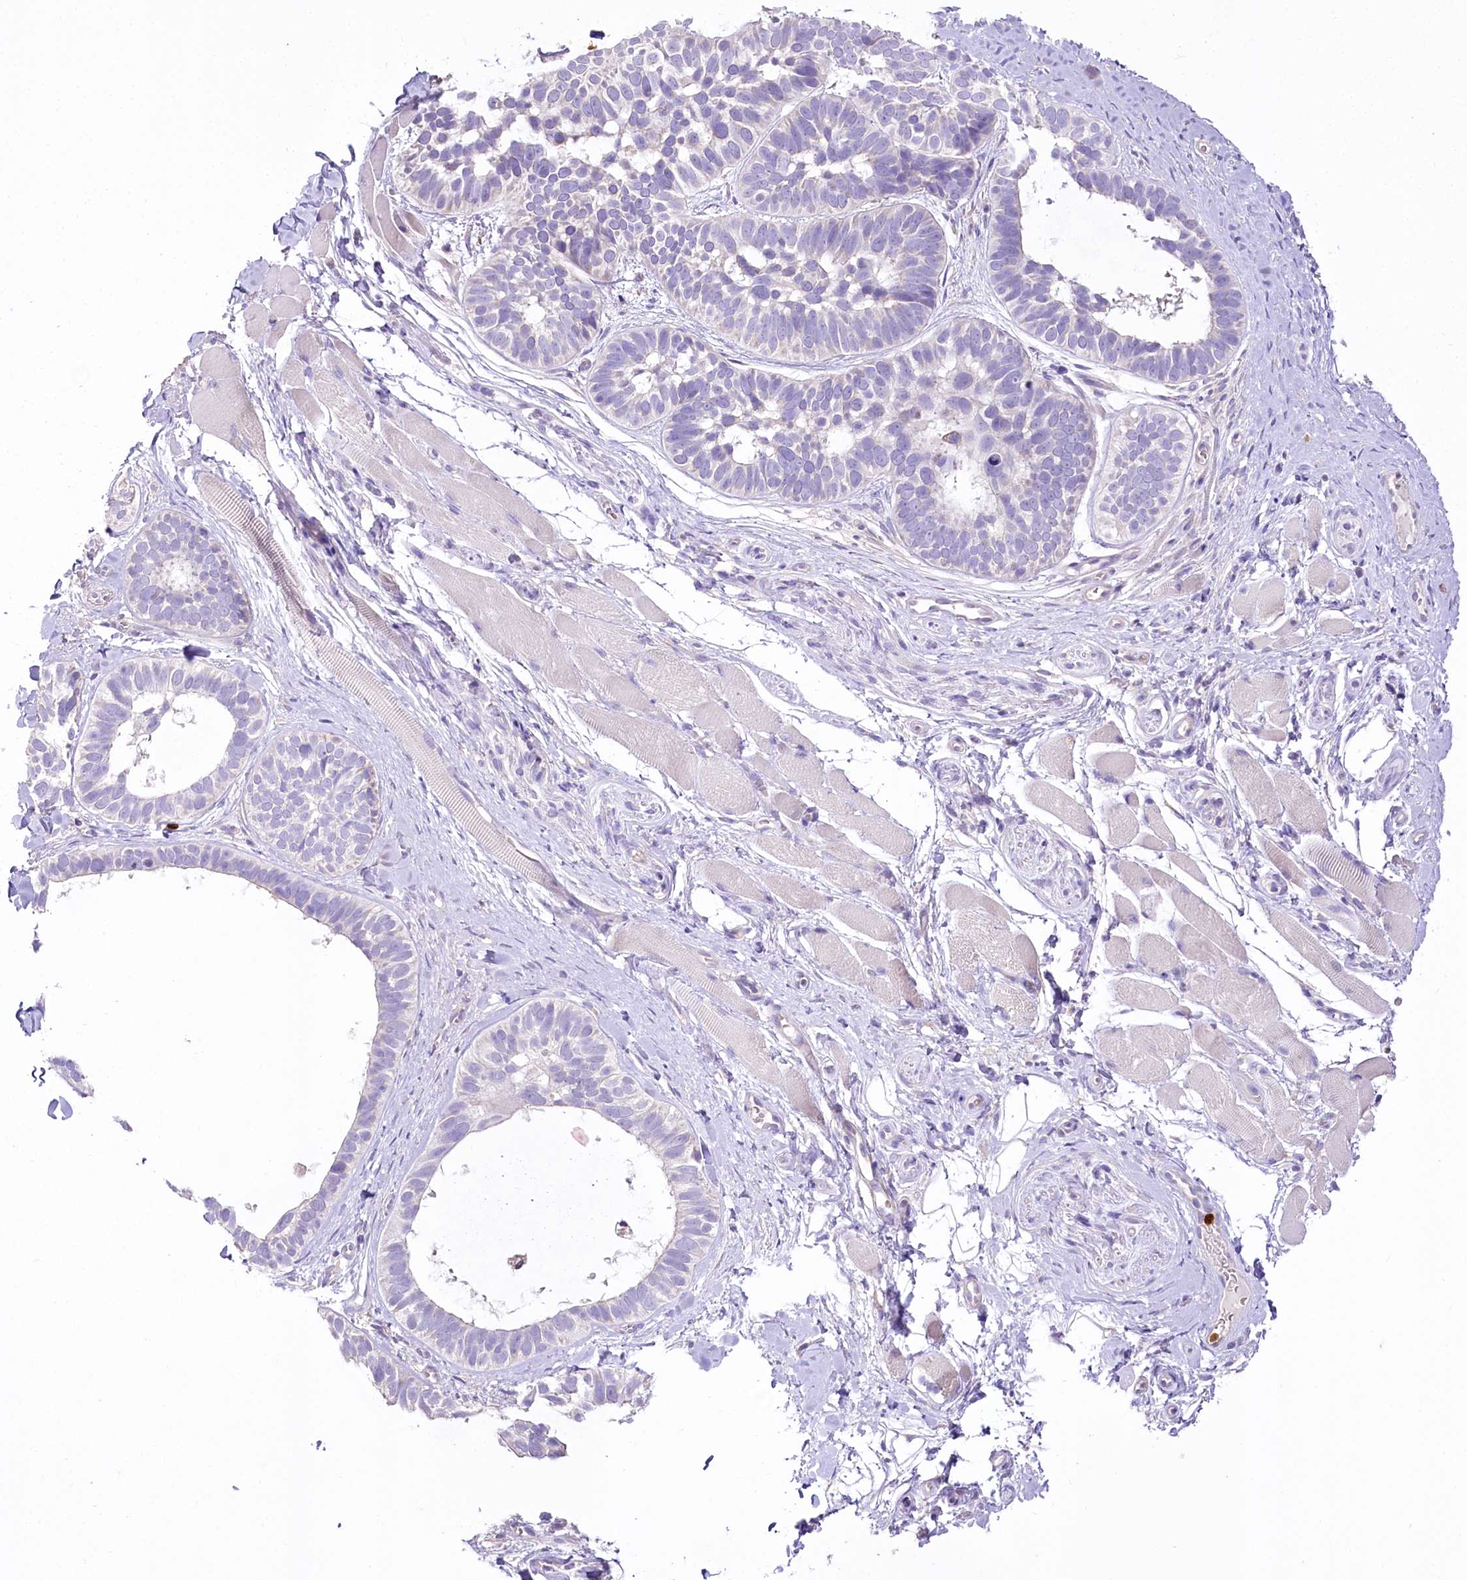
{"staining": {"intensity": "negative", "quantity": "none", "location": "none"}, "tissue": "skin cancer", "cell_type": "Tumor cells", "image_type": "cancer", "snomed": [{"axis": "morphology", "description": "Basal cell carcinoma"}, {"axis": "topography", "description": "Skin"}], "caption": "A histopathology image of skin cancer stained for a protein exhibits no brown staining in tumor cells.", "gene": "DPYD", "patient": {"sex": "male", "age": 62}}